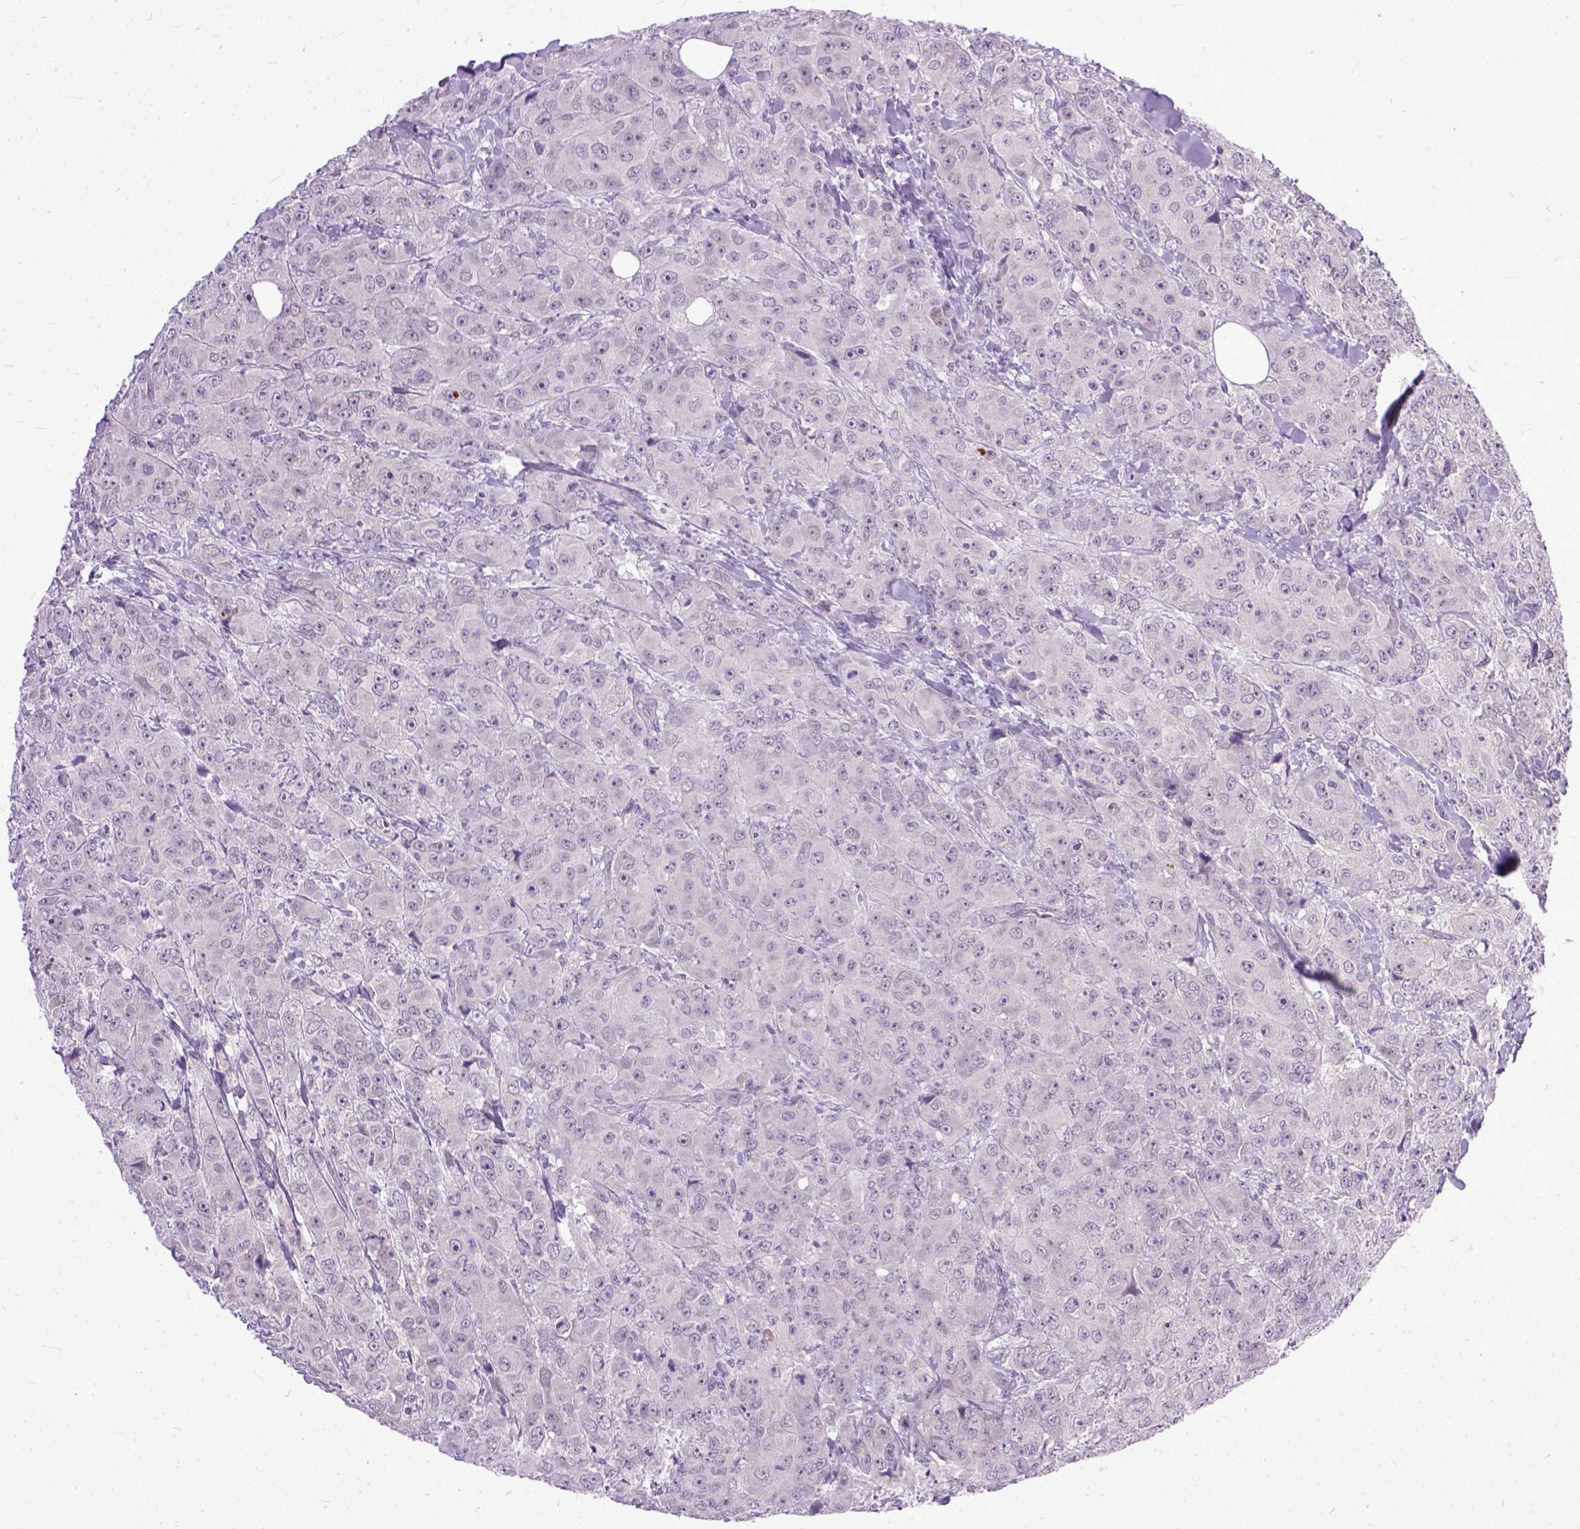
{"staining": {"intensity": "negative", "quantity": "none", "location": "none"}, "tissue": "breast cancer", "cell_type": "Tumor cells", "image_type": "cancer", "snomed": [{"axis": "morphology", "description": "Duct carcinoma"}, {"axis": "topography", "description": "Breast"}], "caption": "This image is of intraductal carcinoma (breast) stained with immunohistochemistry to label a protein in brown with the nuclei are counter-stained blue. There is no staining in tumor cells.", "gene": "TCEAL7", "patient": {"sex": "female", "age": 43}}